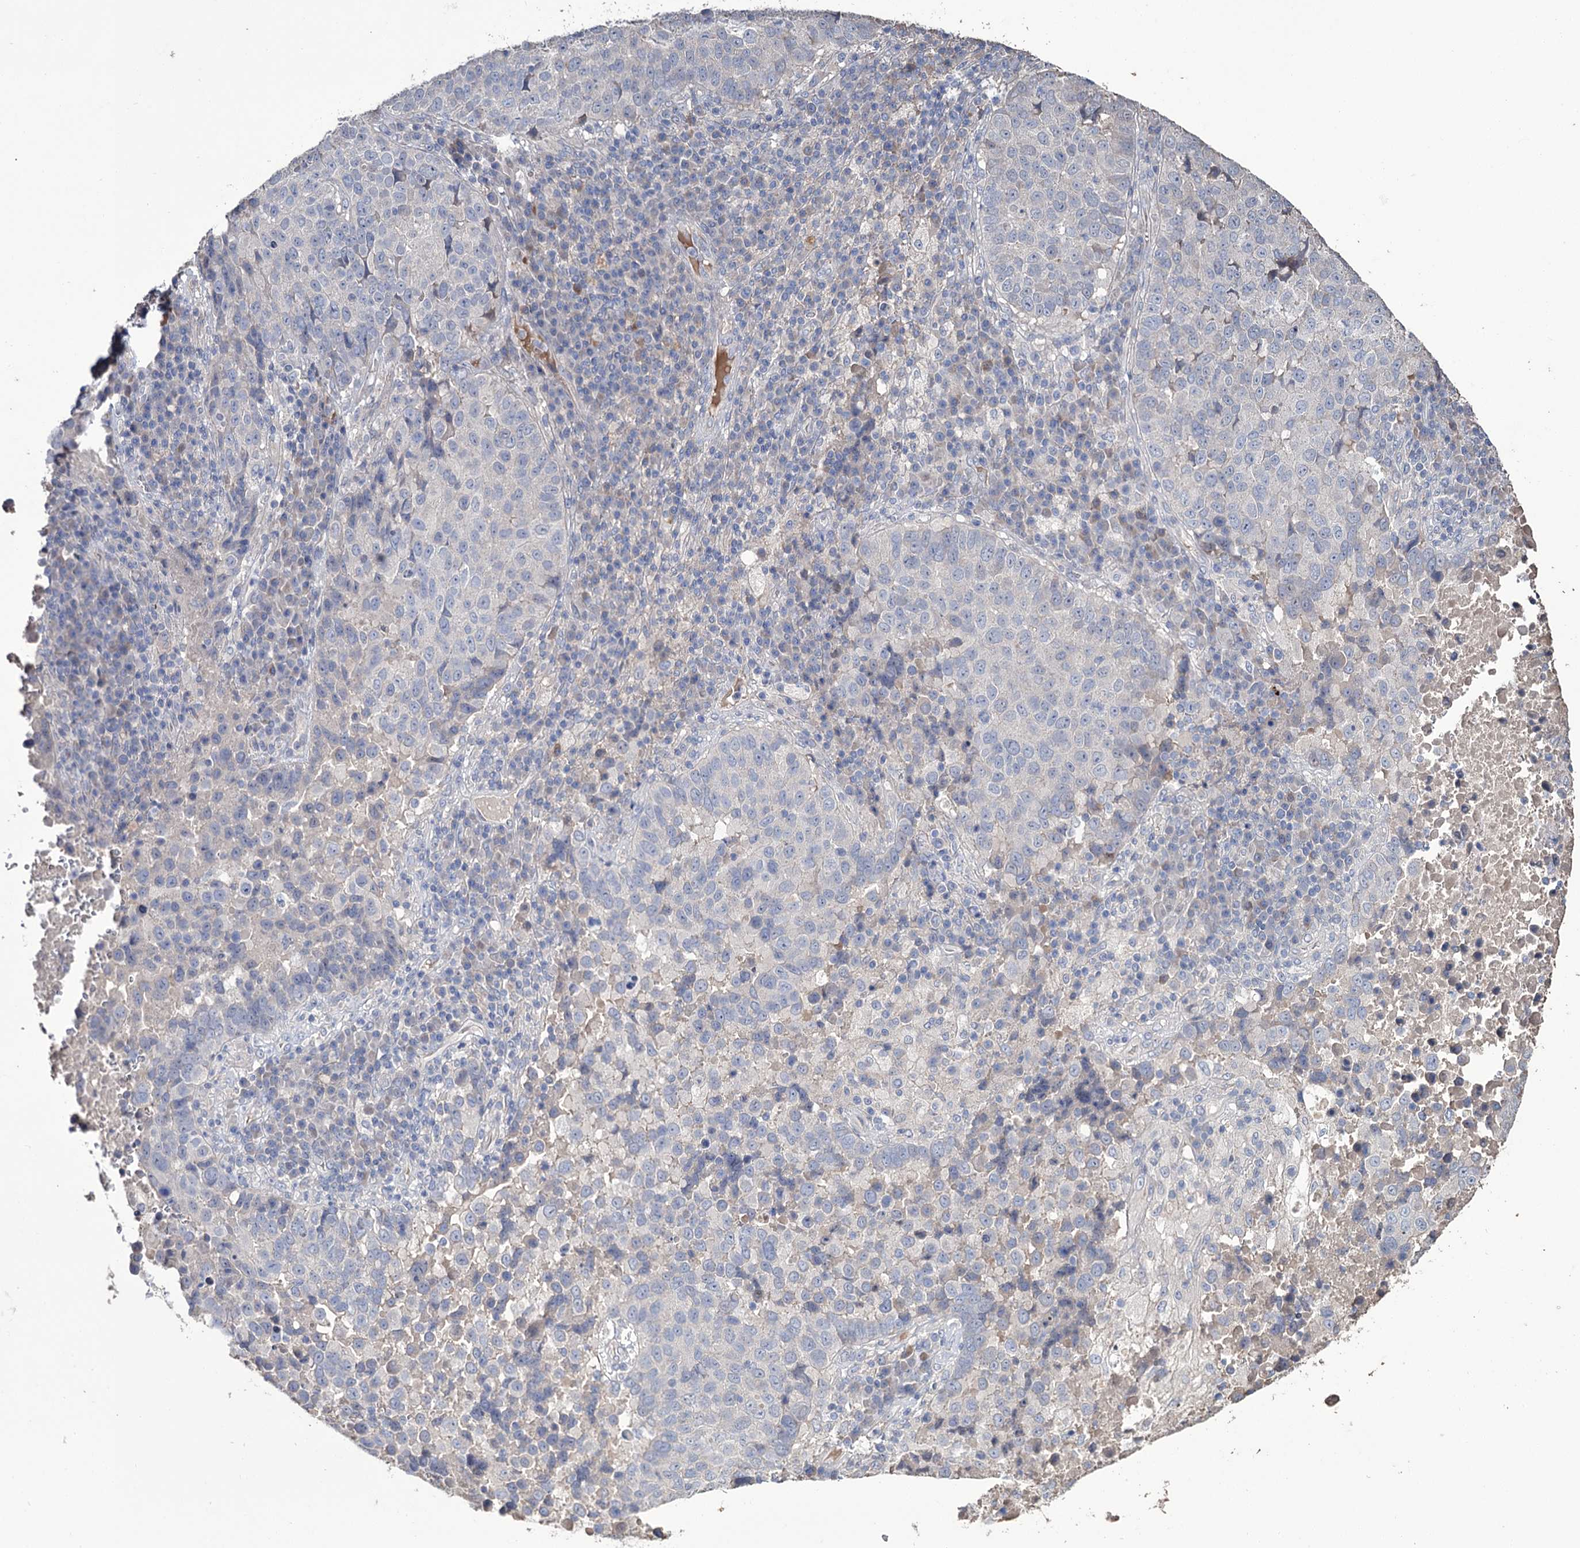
{"staining": {"intensity": "negative", "quantity": "none", "location": "none"}, "tissue": "lung cancer", "cell_type": "Tumor cells", "image_type": "cancer", "snomed": [{"axis": "morphology", "description": "Squamous cell carcinoma, NOS"}, {"axis": "topography", "description": "Lung"}], "caption": "DAB (3,3'-diaminobenzidine) immunohistochemical staining of human lung cancer reveals no significant expression in tumor cells.", "gene": "EPB41L5", "patient": {"sex": "male", "age": 73}}